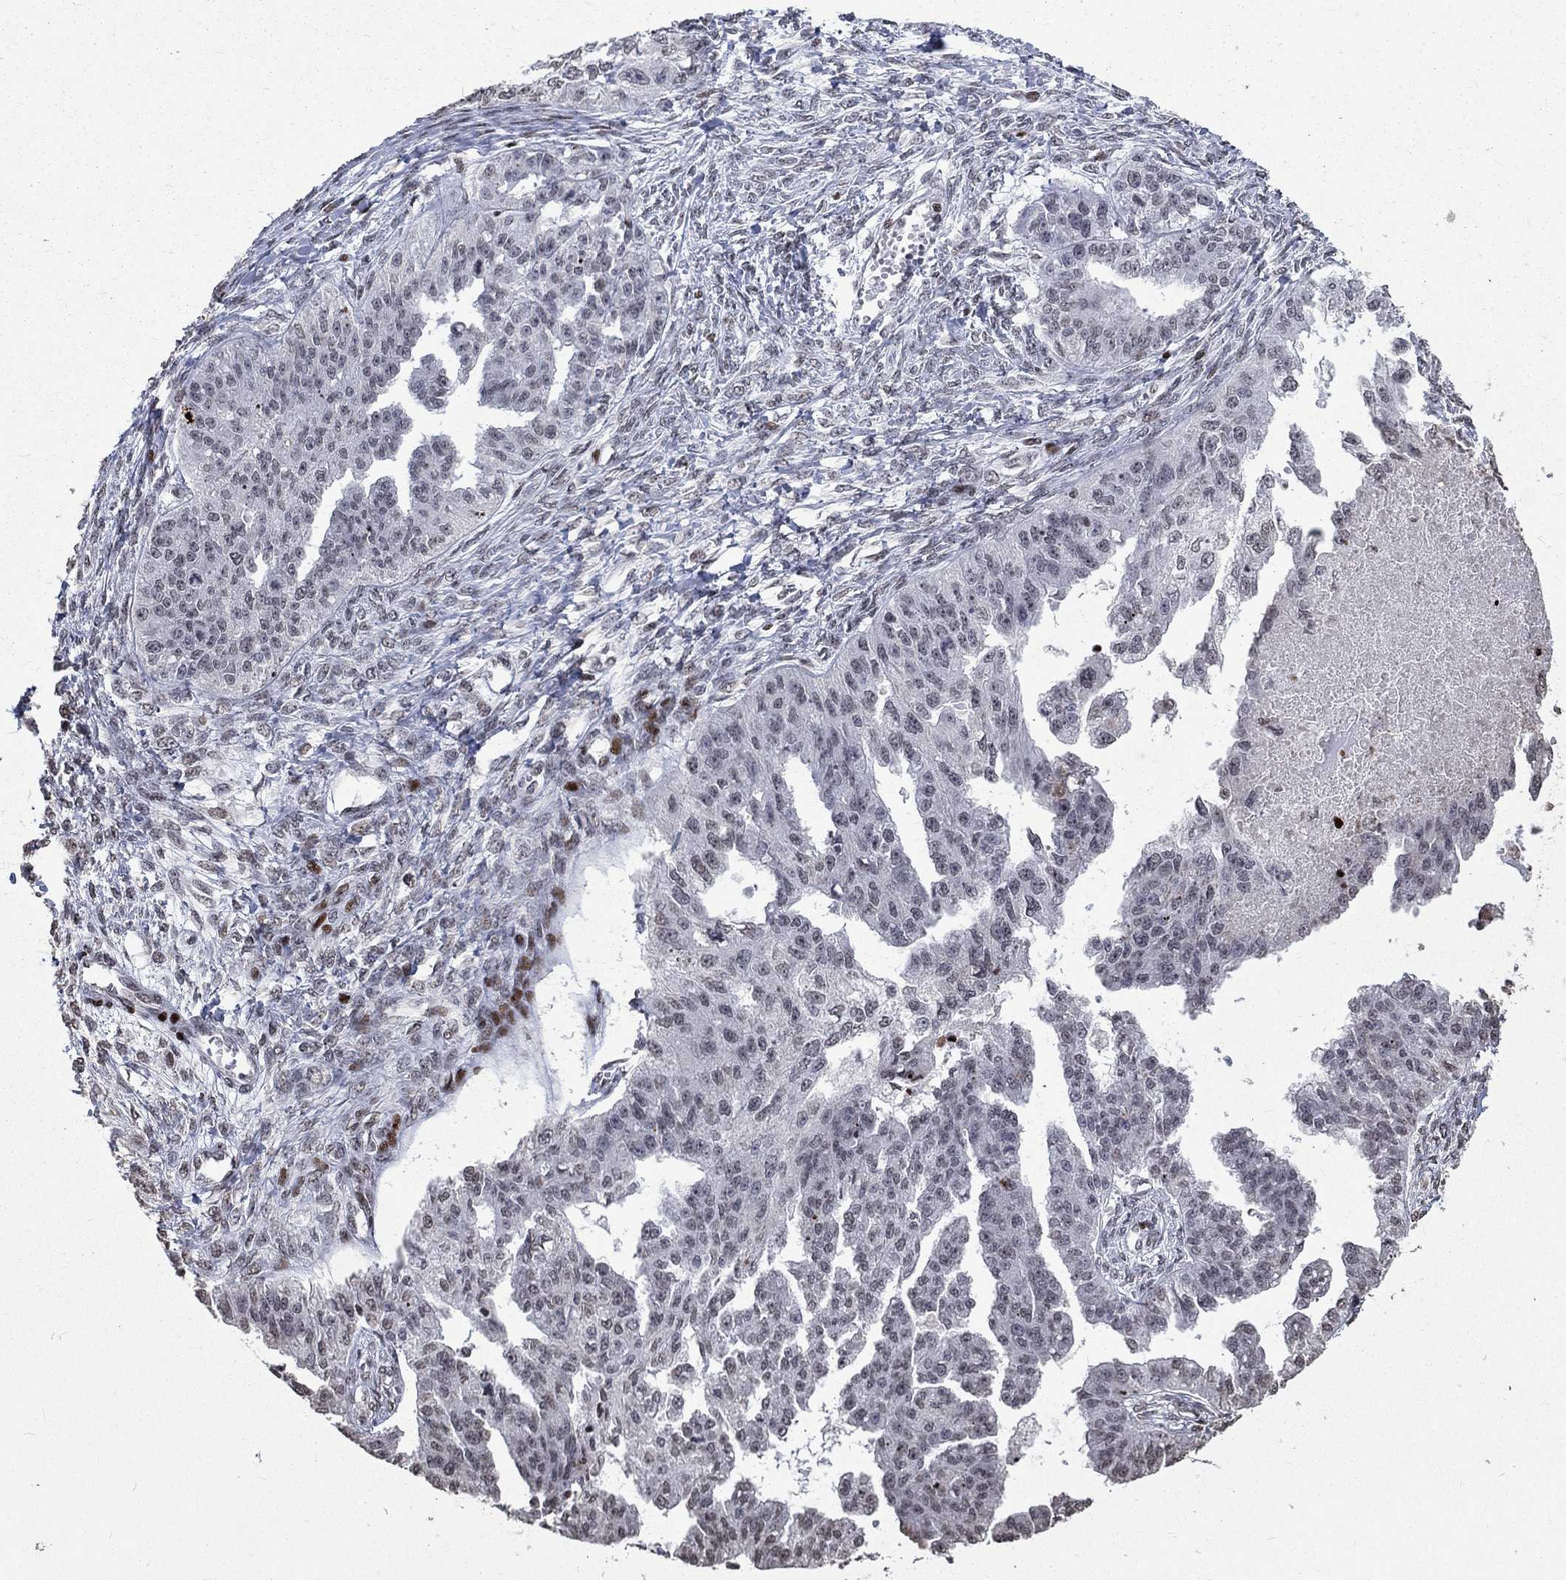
{"staining": {"intensity": "negative", "quantity": "none", "location": "none"}, "tissue": "ovarian cancer", "cell_type": "Tumor cells", "image_type": "cancer", "snomed": [{"axis": "morphology", "description": "Cystadenocarcinoma, serous, NOS"}, {"axis": "topography", "description": "Ovary"}], "caption": "Tumor cells show no significant positivity in serous cystadenocarcinoma (ovarian).", "gene": "SRSF3", "patient": {"sex": "female", "age": 58}}